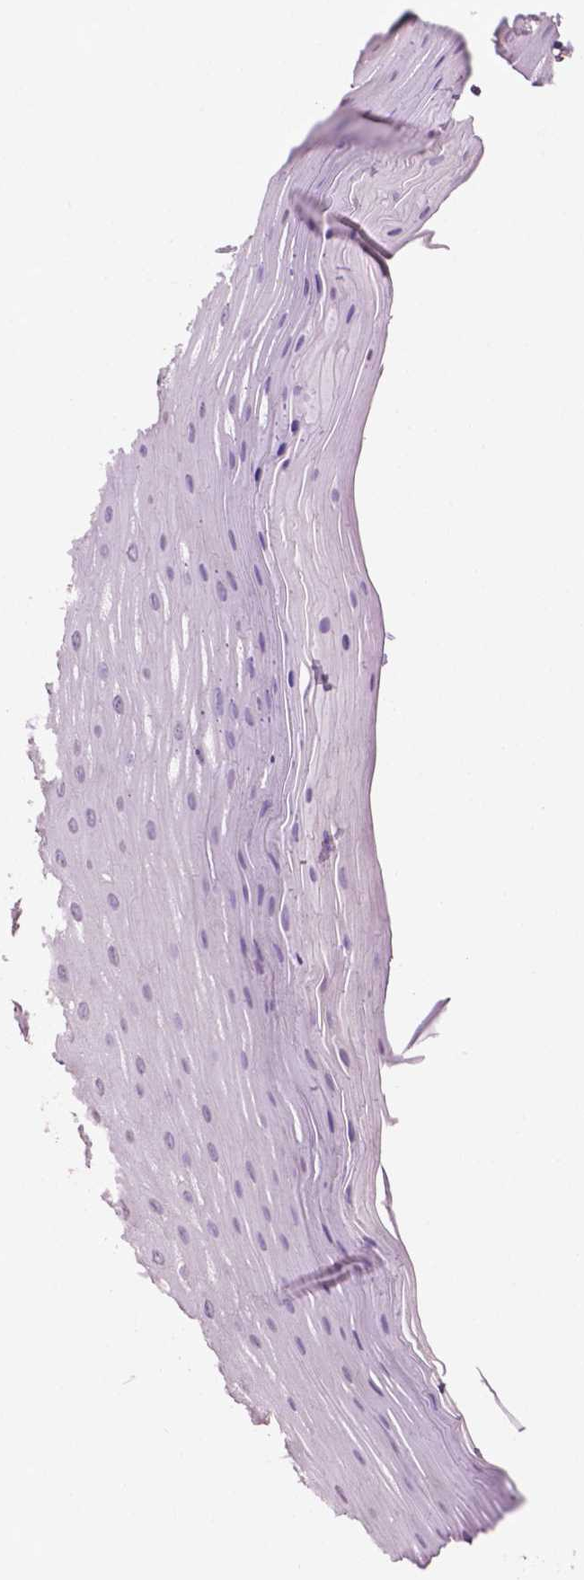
{"staining": {"intensity": "negative", "quantity": "none", "location": "none"}, "tissue": "oral mucosa", "cell_type": "Squamous epithelial cells", "image_type": "normal", "snomed": [{"axis": "morphology", "description": "Normal tissue, NOS"}, {"axis": "morphology", "description": "Squamous cell carcinoma, NOS"}, {"axis": "topography", "description": "Oral tissue"}, {"axis": "topography", "description": "Tounge, NOS"}, {"axis": "topography", "description": "Head-Neck"}], "caption": "Immunohistochemistry histopathology image of normal oral mucosa: human oral mucosa stained with DAB demonstrates no significant protein expression in squamous epithelial cells.", "gene": "LRRC3C", "patient": {"sex": "male", "age": 62}}